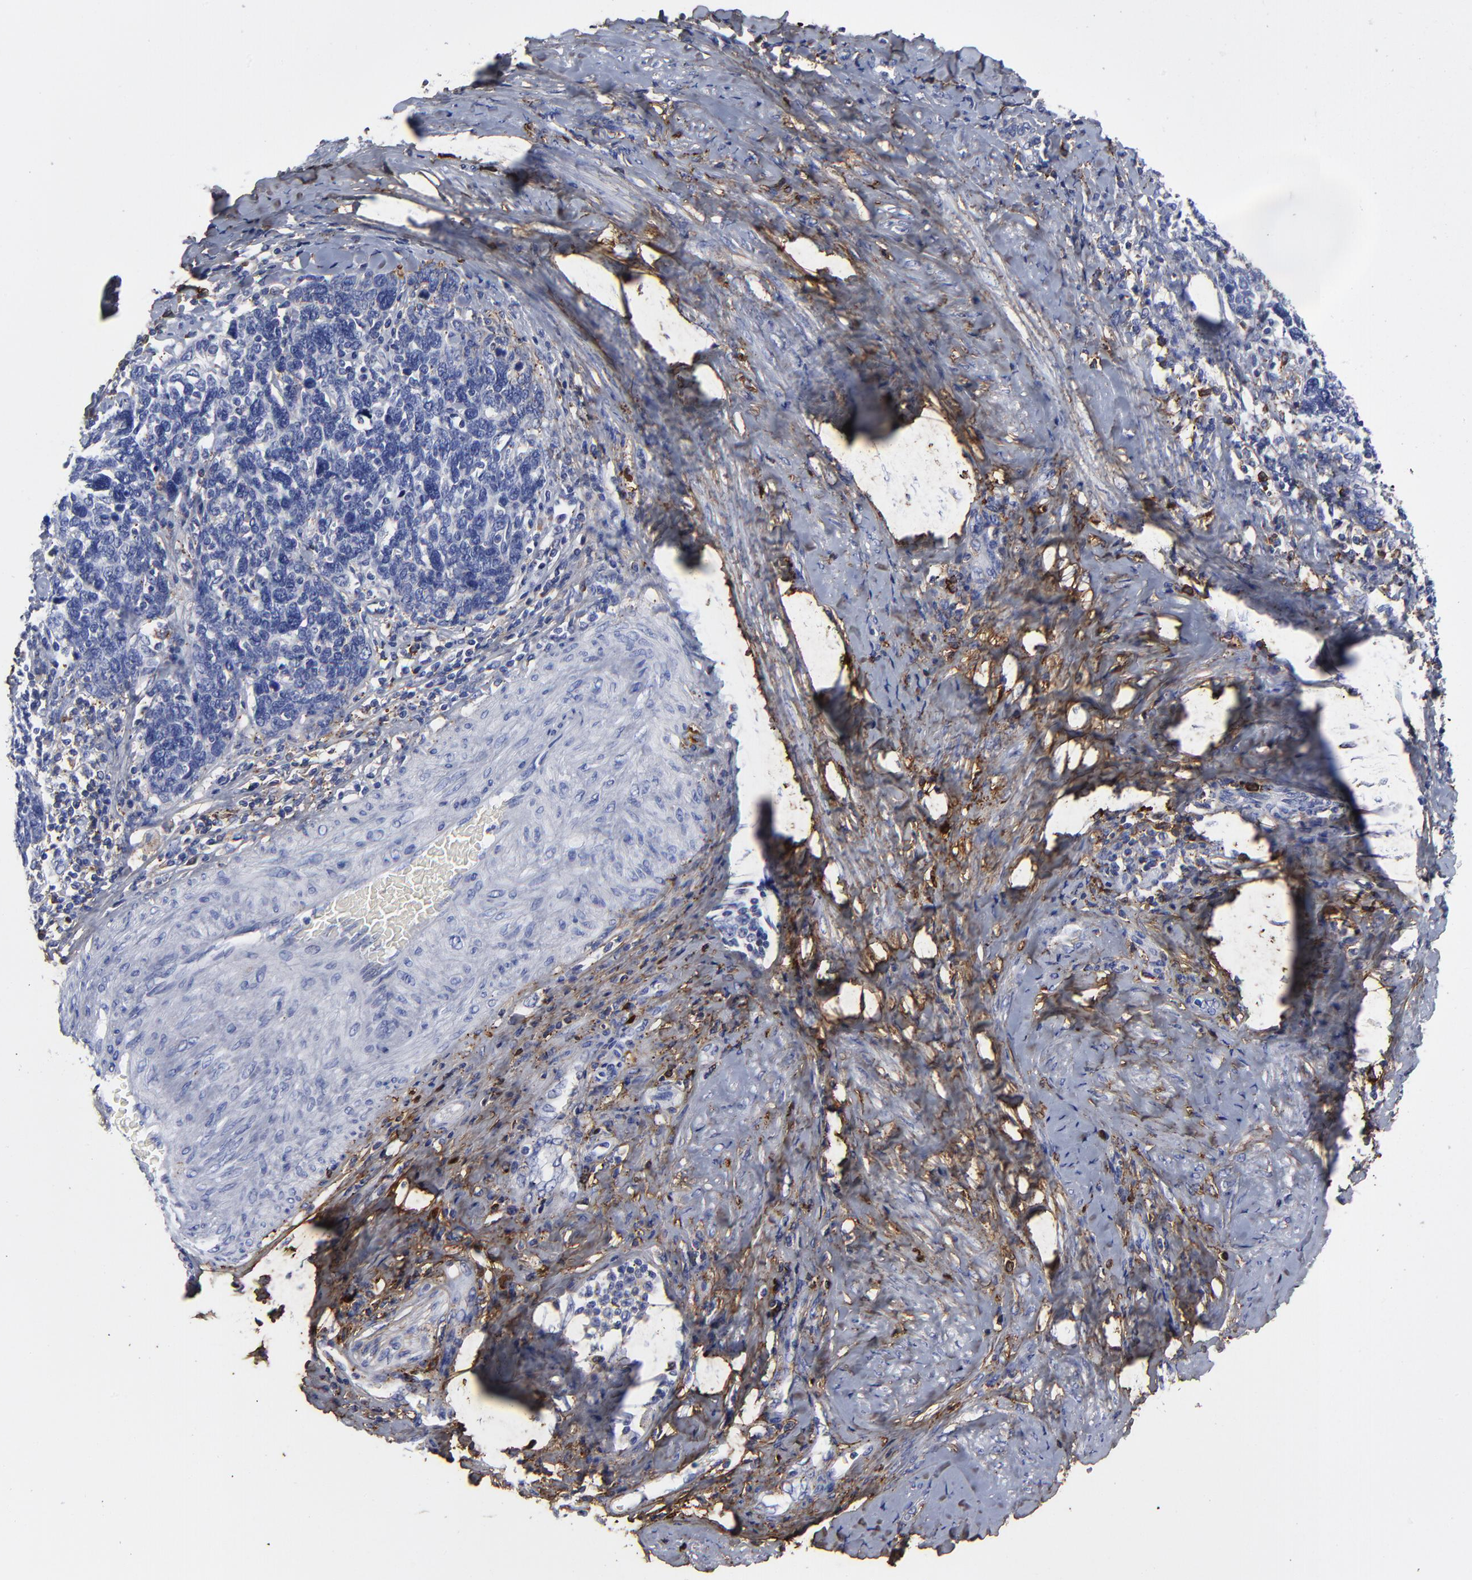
{"staining": {"intensity": "negative", "quantity": "none", "location": "none"}, "tissue": "cervical cancer", "cell_type": "Tumor cells", "image_type": "cancer", "snomed": [{"axis": "morphology", "description": "Squamous cell carcinoma, NOS"}, {"axis": "topography", "description": "Cervix"}], "caption": "Immunohistochemistry histopathology image of human cervical cancer stained for a protein (brown), which displays no expression in tumor cells. (Stains: DAB (3,3'-diaminobenzidine) IHC with hematoxylin counter stain, Microscopy: brightfield microscopy at high magnification).", "gene": "DCN", "patient": {"sex": "female", "age": 41}}